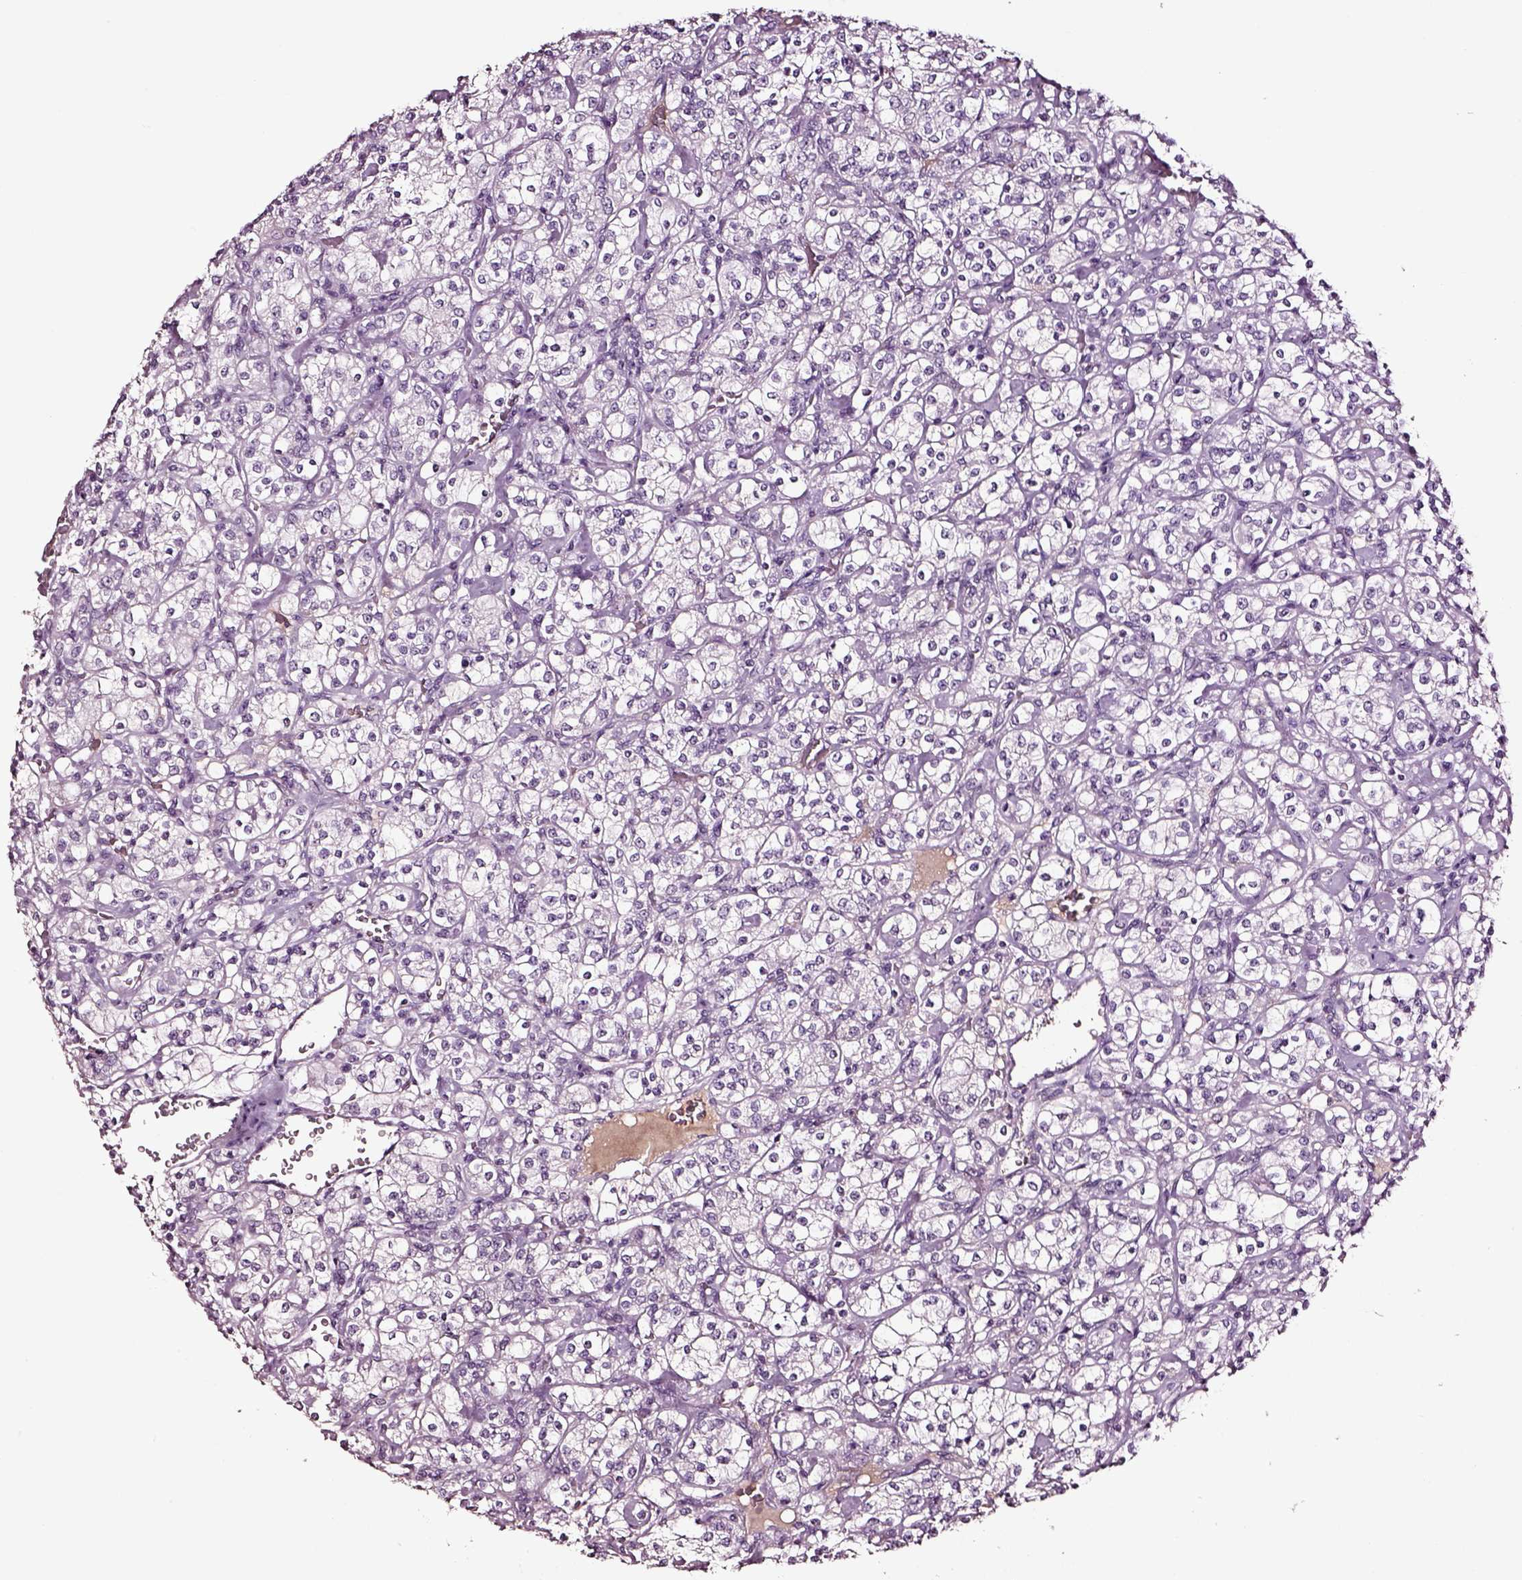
{"staining": {"intensity": "negative", "quantity": "none", "location": "none"}, "tissue": "renal cancer", "cell_type": "Tumor cells", "image_type": "cancer", "snomed": [{"axis": "morphology", "description": "Adenocarcinoma, NOS"}, {"axis": "topography", "description": "Kidney"}], "caption": "A micrograph of human renal cancer (adenocarcinoma) is negative for staining in tumor cells.", "gene": "SMIM17", "patient": {"sex": "male", "age": 77}}